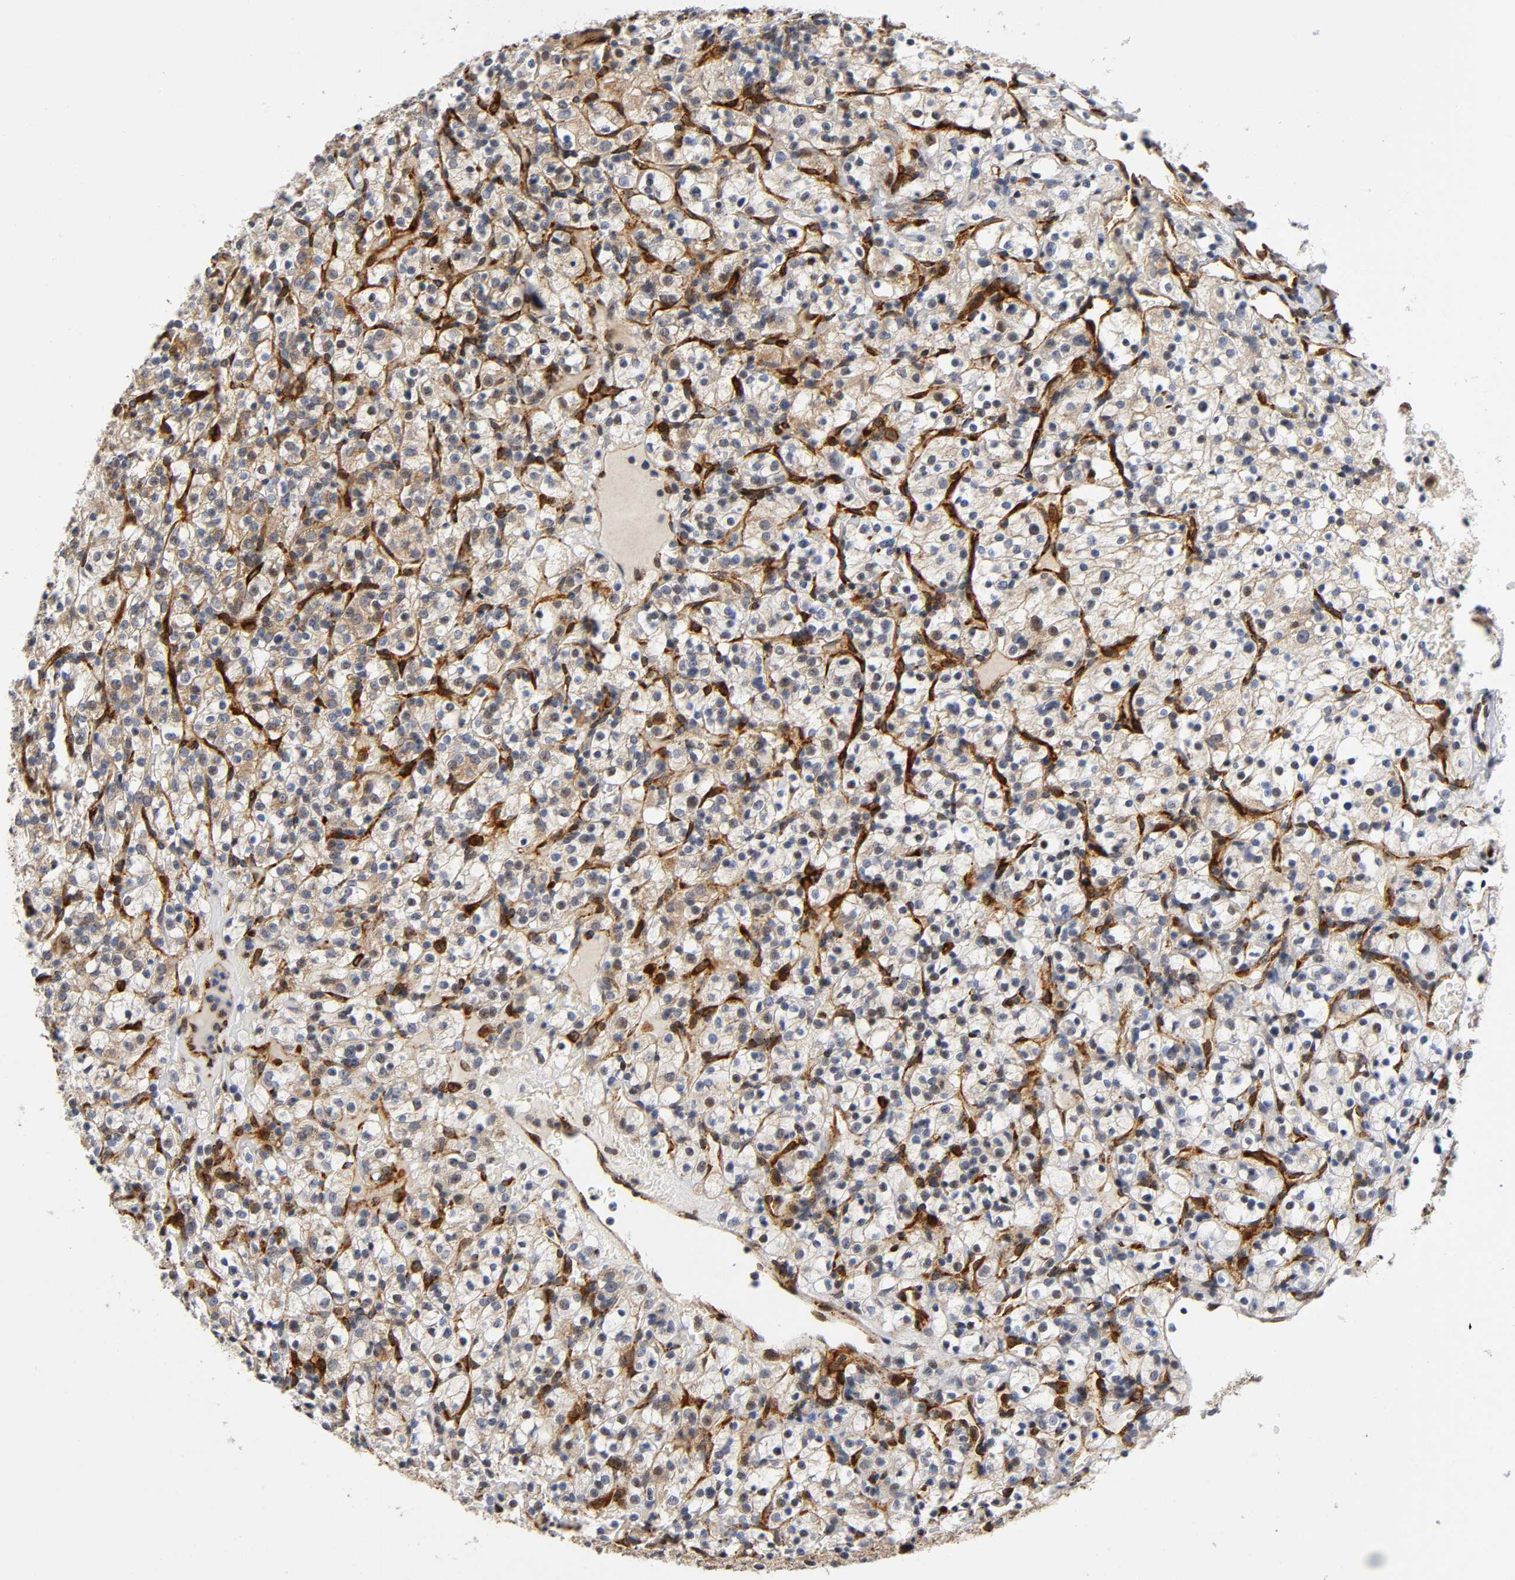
{"staining": {"intensity": "moderate", "quantity": "25%-75%", "location": "cytoplasmic/membranous"}, "tissue": "renal cancer", "cell_type": "Tumor cells", "image_type": "cancer", "snomed": [{"axis": "morphology", "description": "Normal tissue, NOS"}, {"axis": "morphology", "description": "Adenocarcinoma, NOS"}, {"axis": "topography", "description": "Kidney"}], "caption": "Human renal cancer stained with a brown dye displays moderate cytoplasmic/membranous positive expression in about 25%-75% of tumor cells.", "gene": "SOS2", "patient": {"sex": "female", "age": 72}}